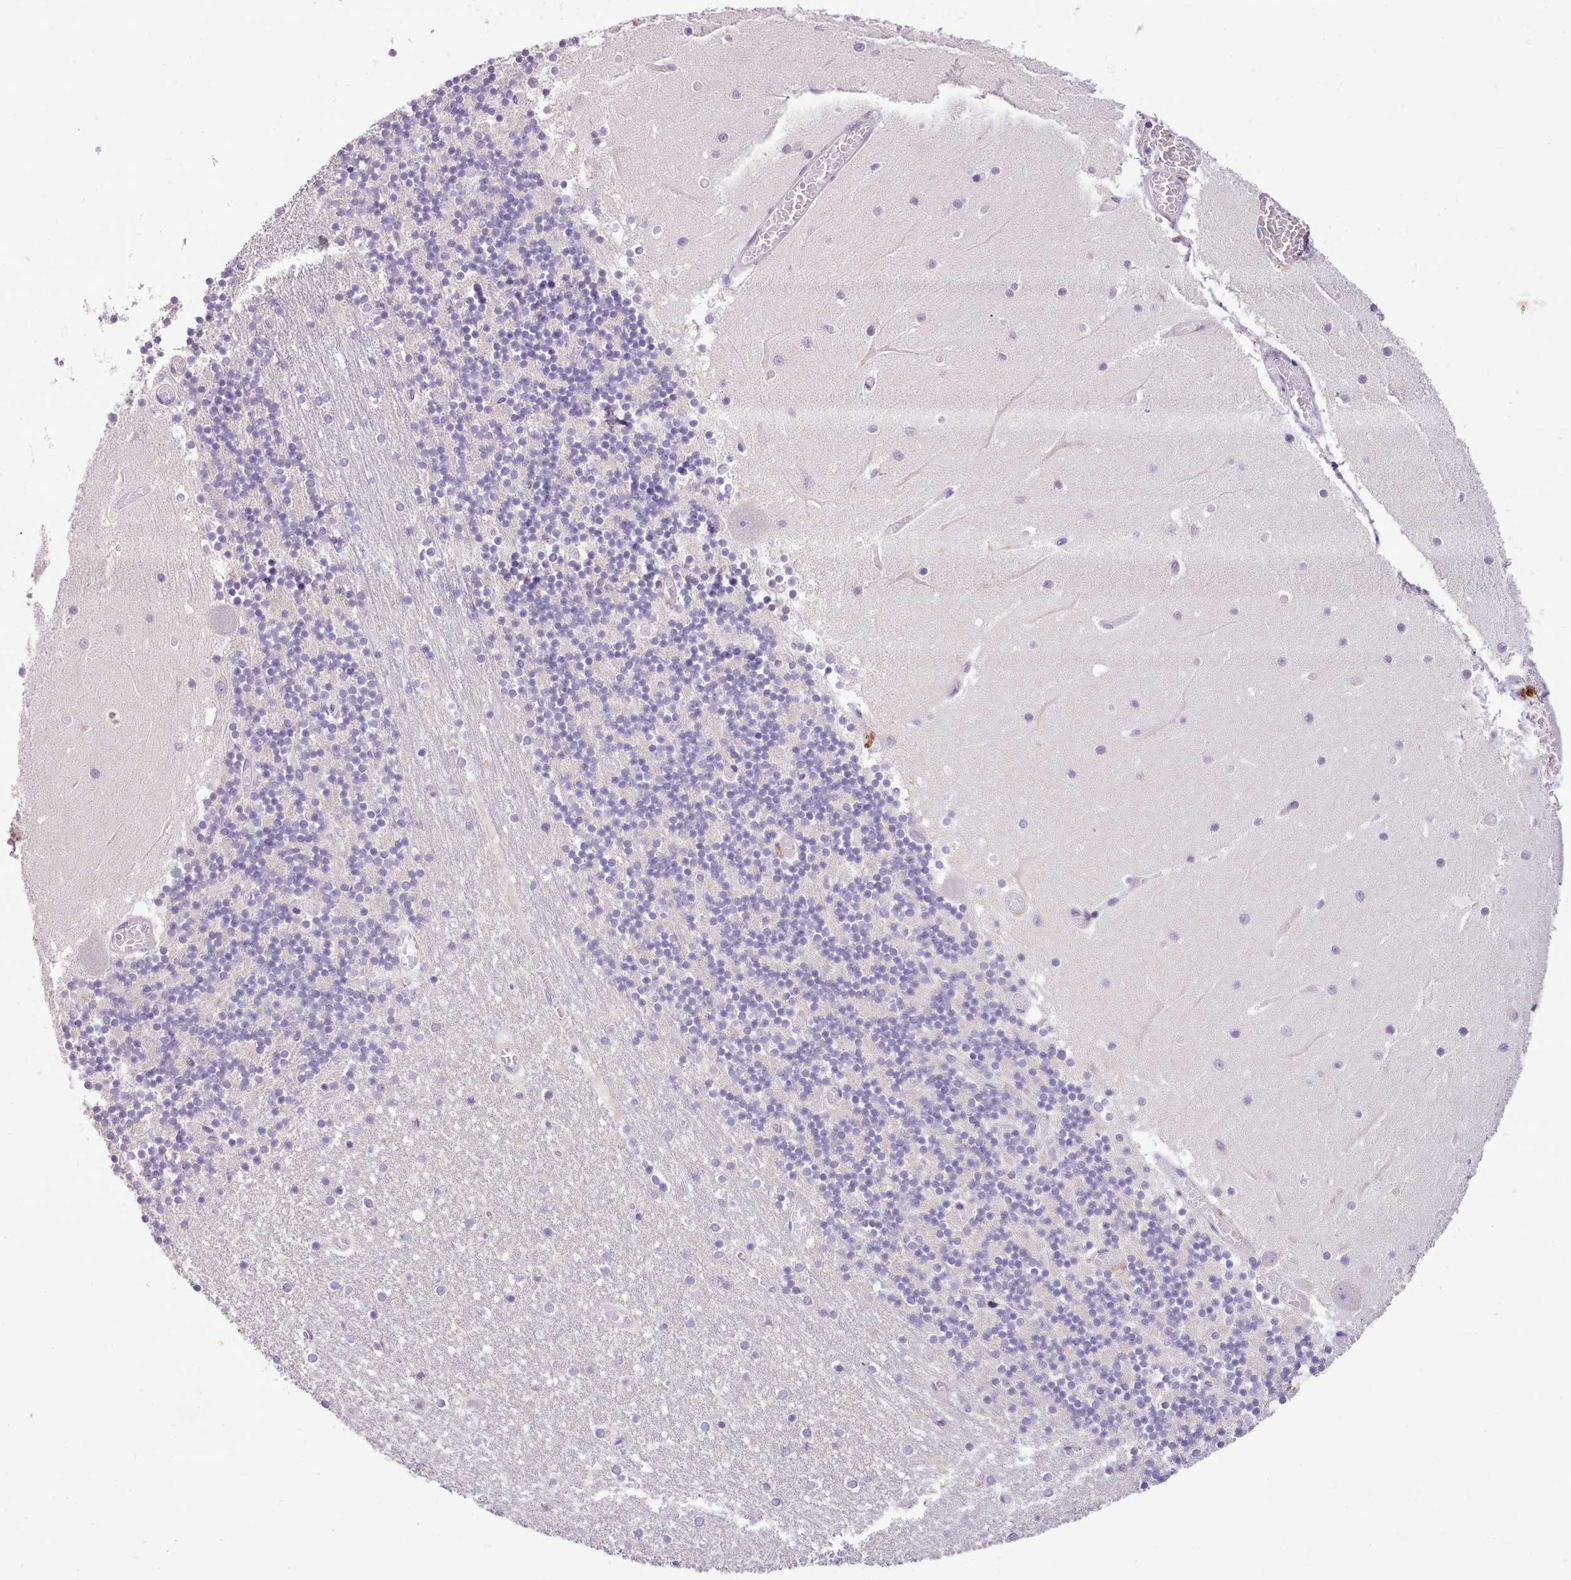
{"staining": {"intensity": "negative", "quantity": "none", "location": "none"}, "tissue": "cerebellum", "cell_type": "Cells in granular layer", "image_type": "normal", "snomed": [{"axis": "morphology", "description": "Normal tissue, NOS"}, {"axis": "topography", "description": "Cerebellum"}], "caption": "An IHC photomicrograph of benign cerebellum is shown. There is no staining in cells in granular layer of cerebellum.", "gene": "FAM83E", "patient": {"sex": "female", "age": 28}}